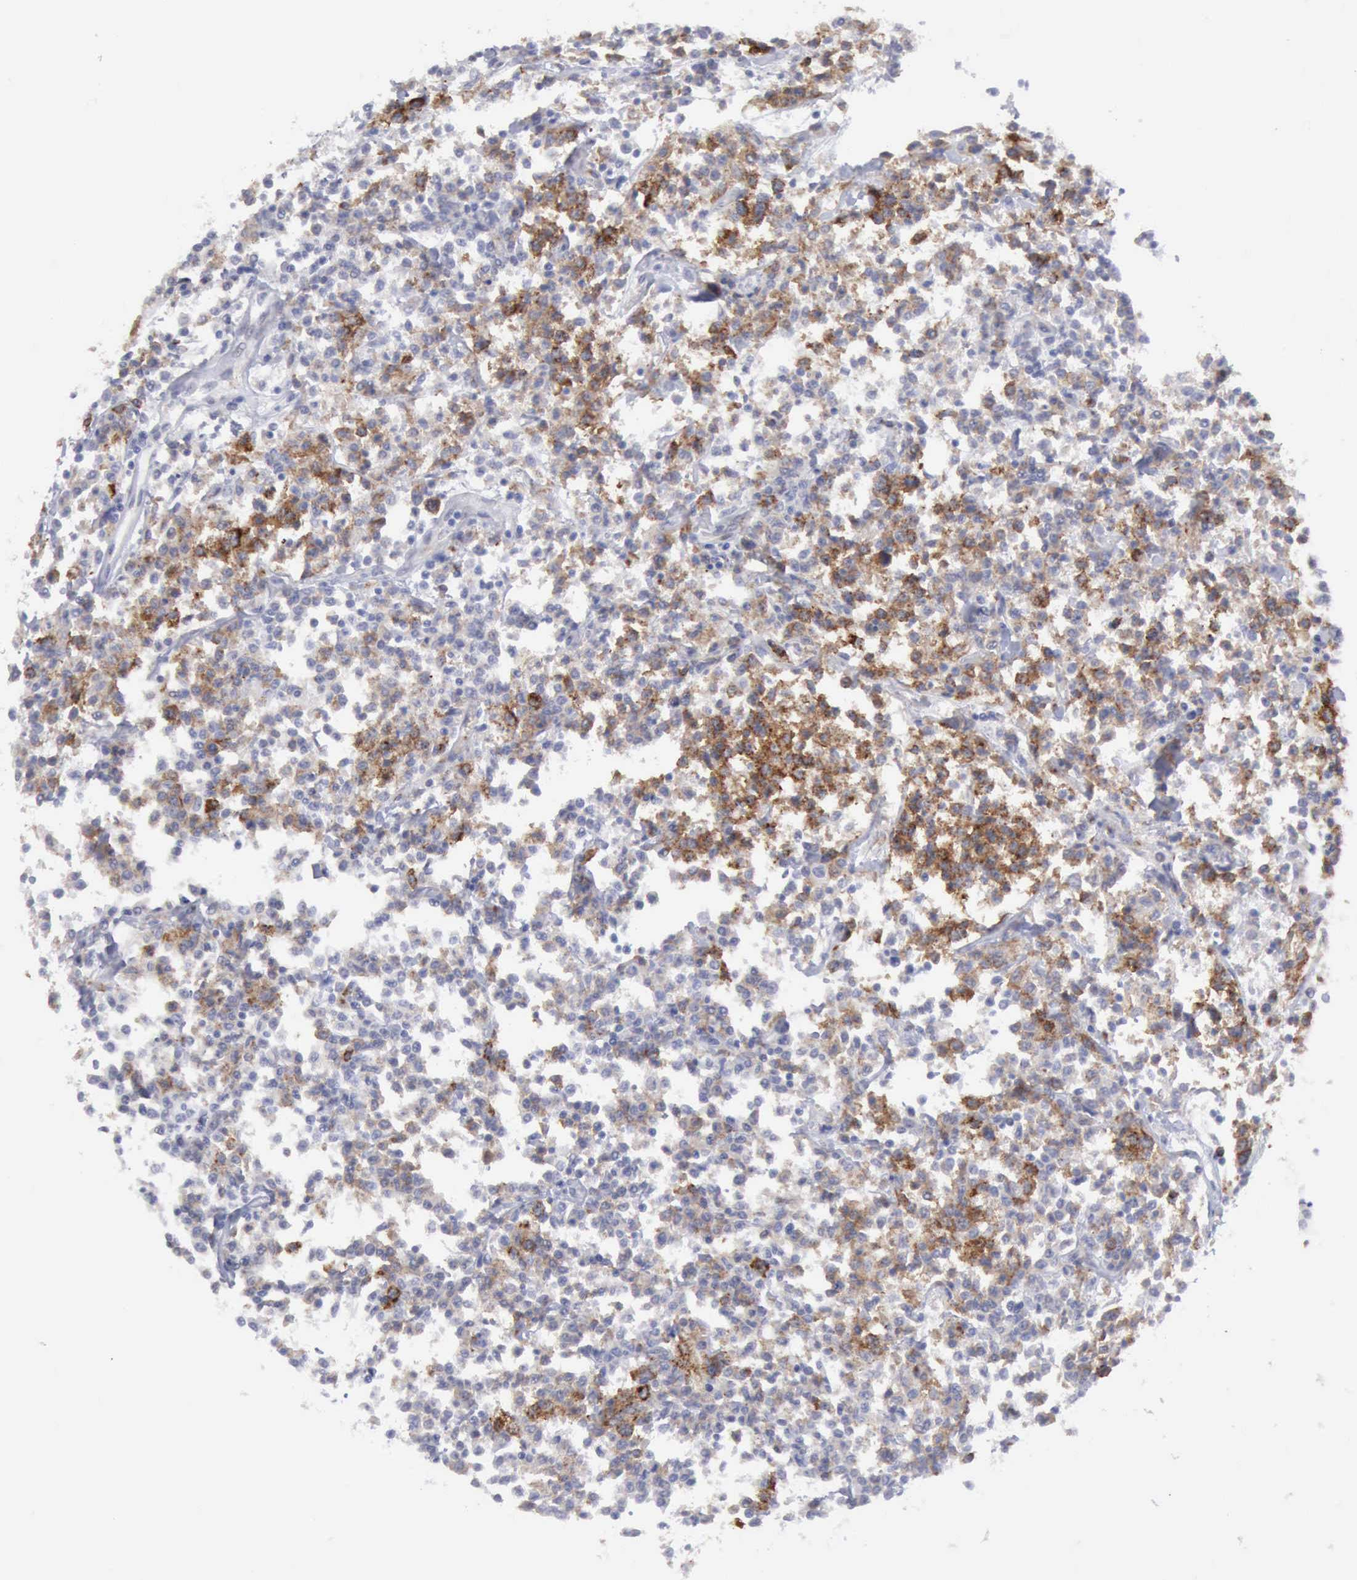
{"staining": {"intensity": "moderate", "quantity": "25%-75%", "location": "cytoplasmic/membranous"}, "tissue": "lymphoma", "cell_type": "Tumor cells", "image_type": "cancer", "snomed": [{"axis": "morphology", "description": "Malignant lymphoma, non-Hodgkin's type, Low grade"}, {"axis": "topography", "description": "Small intestine"}], "caption": "Malignant lymphoma, non-Hodgkin's type (low-grade) stained with a protein marker displays moderate staining in tumor cells.", "gene": "TFRC", "patient": {"sex": "female", "age": 59}}